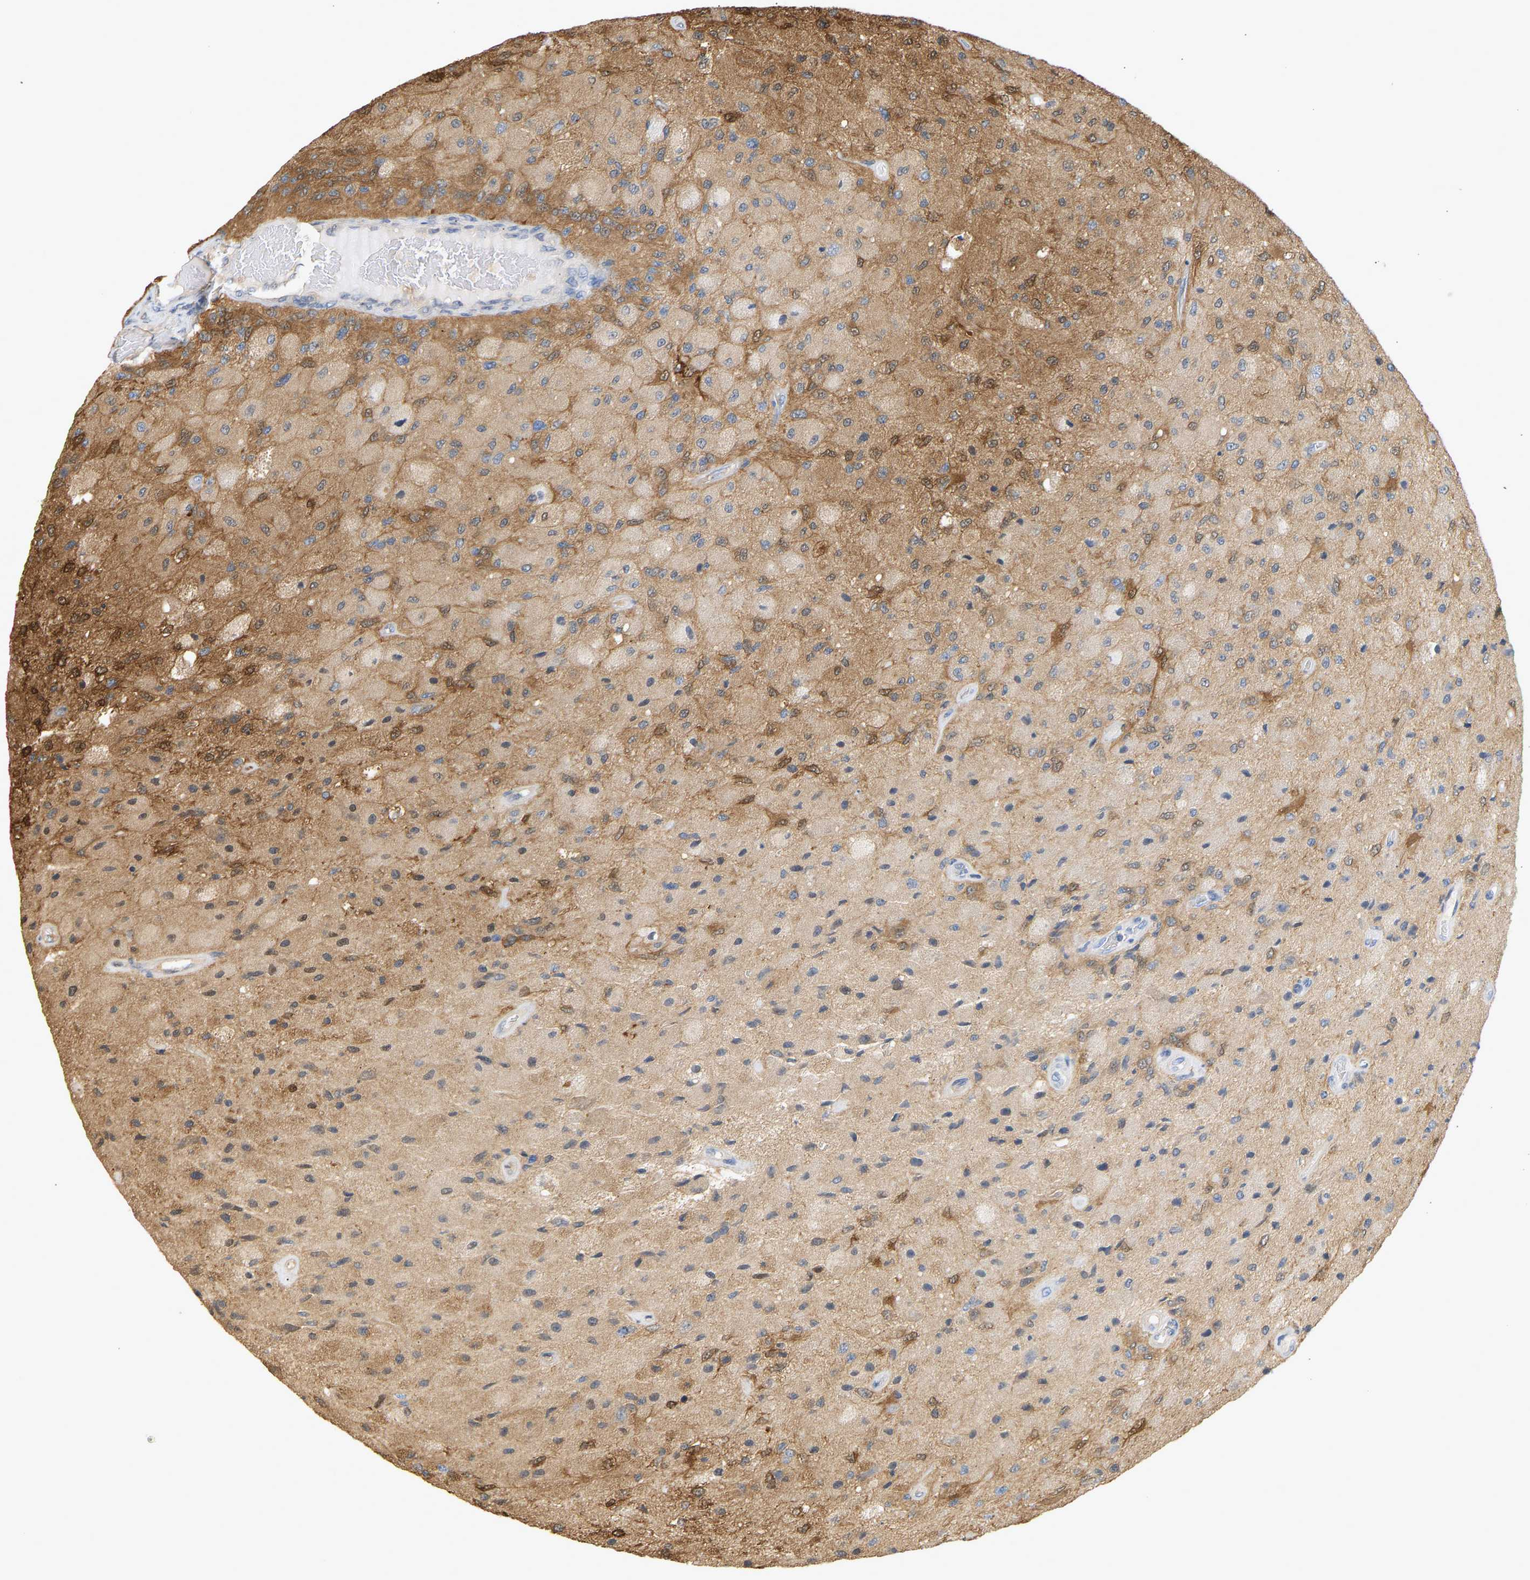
{"staining": {"intensity": "moderate", "quantity": "25%-75%", "location": "cytoplasmic/membranous"}, "tissue": "glioma", "cell_type": "Tumor cells", "image_type": "cancer", "snomed": [{"axis": "morphology", "description": "Normal tissue, NOS"}, {"axis": "morphology", "description": "Glioma, malignant, High grade"}, {"axis": "topography", "description": "Cerebral cortex"}], "caption": "Tumor cells show medium levels of moderate cytoplasmic/membranous positivity in approximately 25%-75% of cells in human glioma.", "gene": "ENO1", "patient": {"sex": "male", "age": 77}}